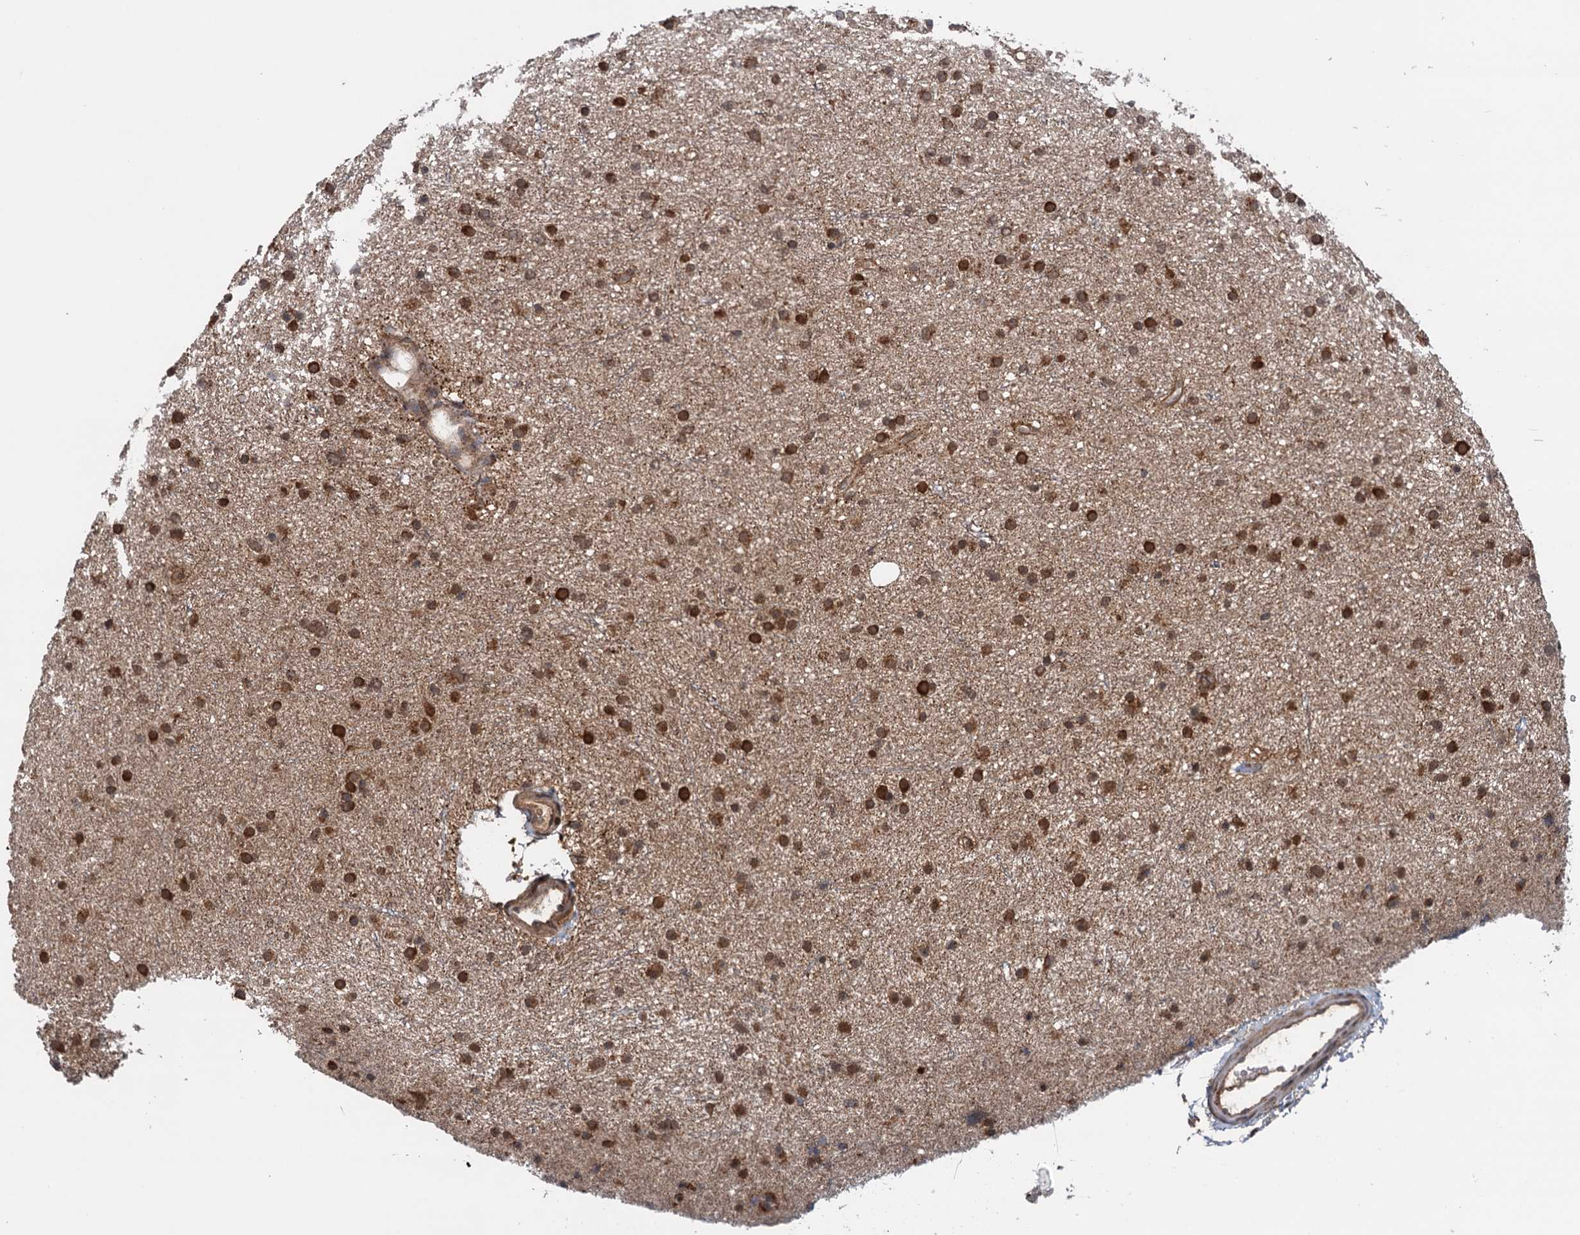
{"staining": {"intensity": "moderate", "quantity": ">75%", "location": "cytoplasmic/membranous"}, "tissue": "glioma", "cell_type": "Tumor cells", "image_type": "cancer", "snomed": [{"axis": "morphology", "description": "Glioma, malignant, Low grade"}, {"axis": "topography", "description": "Cerebral cortex"}], "caption": "Protein staining exhibits moderate cytoplasmic/membranous positivity in about >75% of tumor cells in low-grade glioma (malignant).", "gene": "NLRP10", "patient": {"sex": "female", "age": 39}}